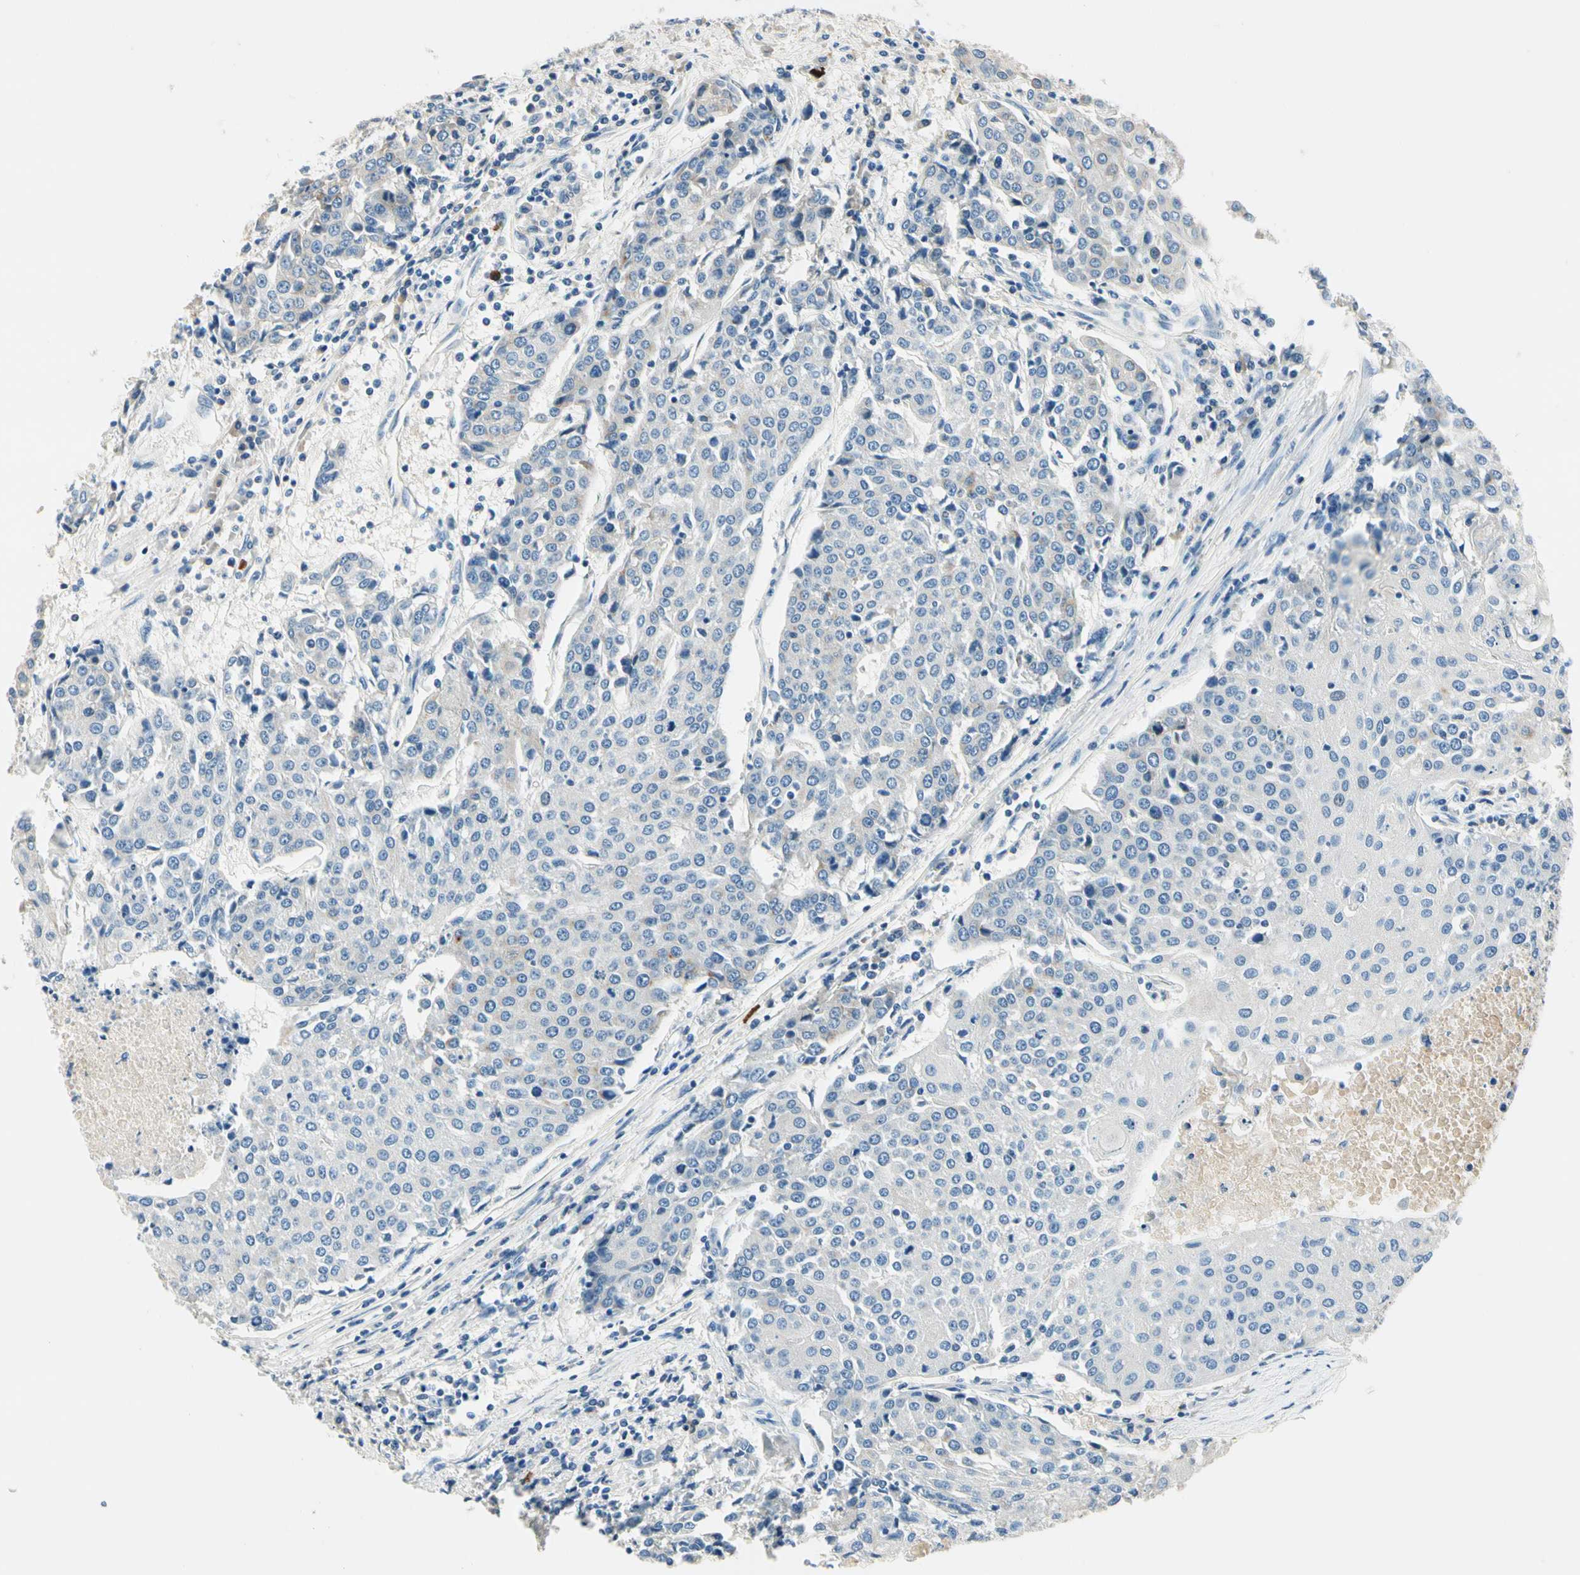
{"staining": {"intensity": "weak", "quantity": "<25%", "location": "cytoplasmic/membranous"}, "tissue": "urothelial cancer", "cell_type": "Tumor cells", "image_type": "cancer", "snomed": [{"axis": "morphology", "description": "Urothelial carcinoma, High grade"}, {"axis": "topography", "description": "Urinary bladder"}], "caption": "IHC of human urothelial carcinoma (high-grade) displays no positivity in tumor cells.", "gene": "TGFBR3", "patient": {"sex": "female", "age": 85}}